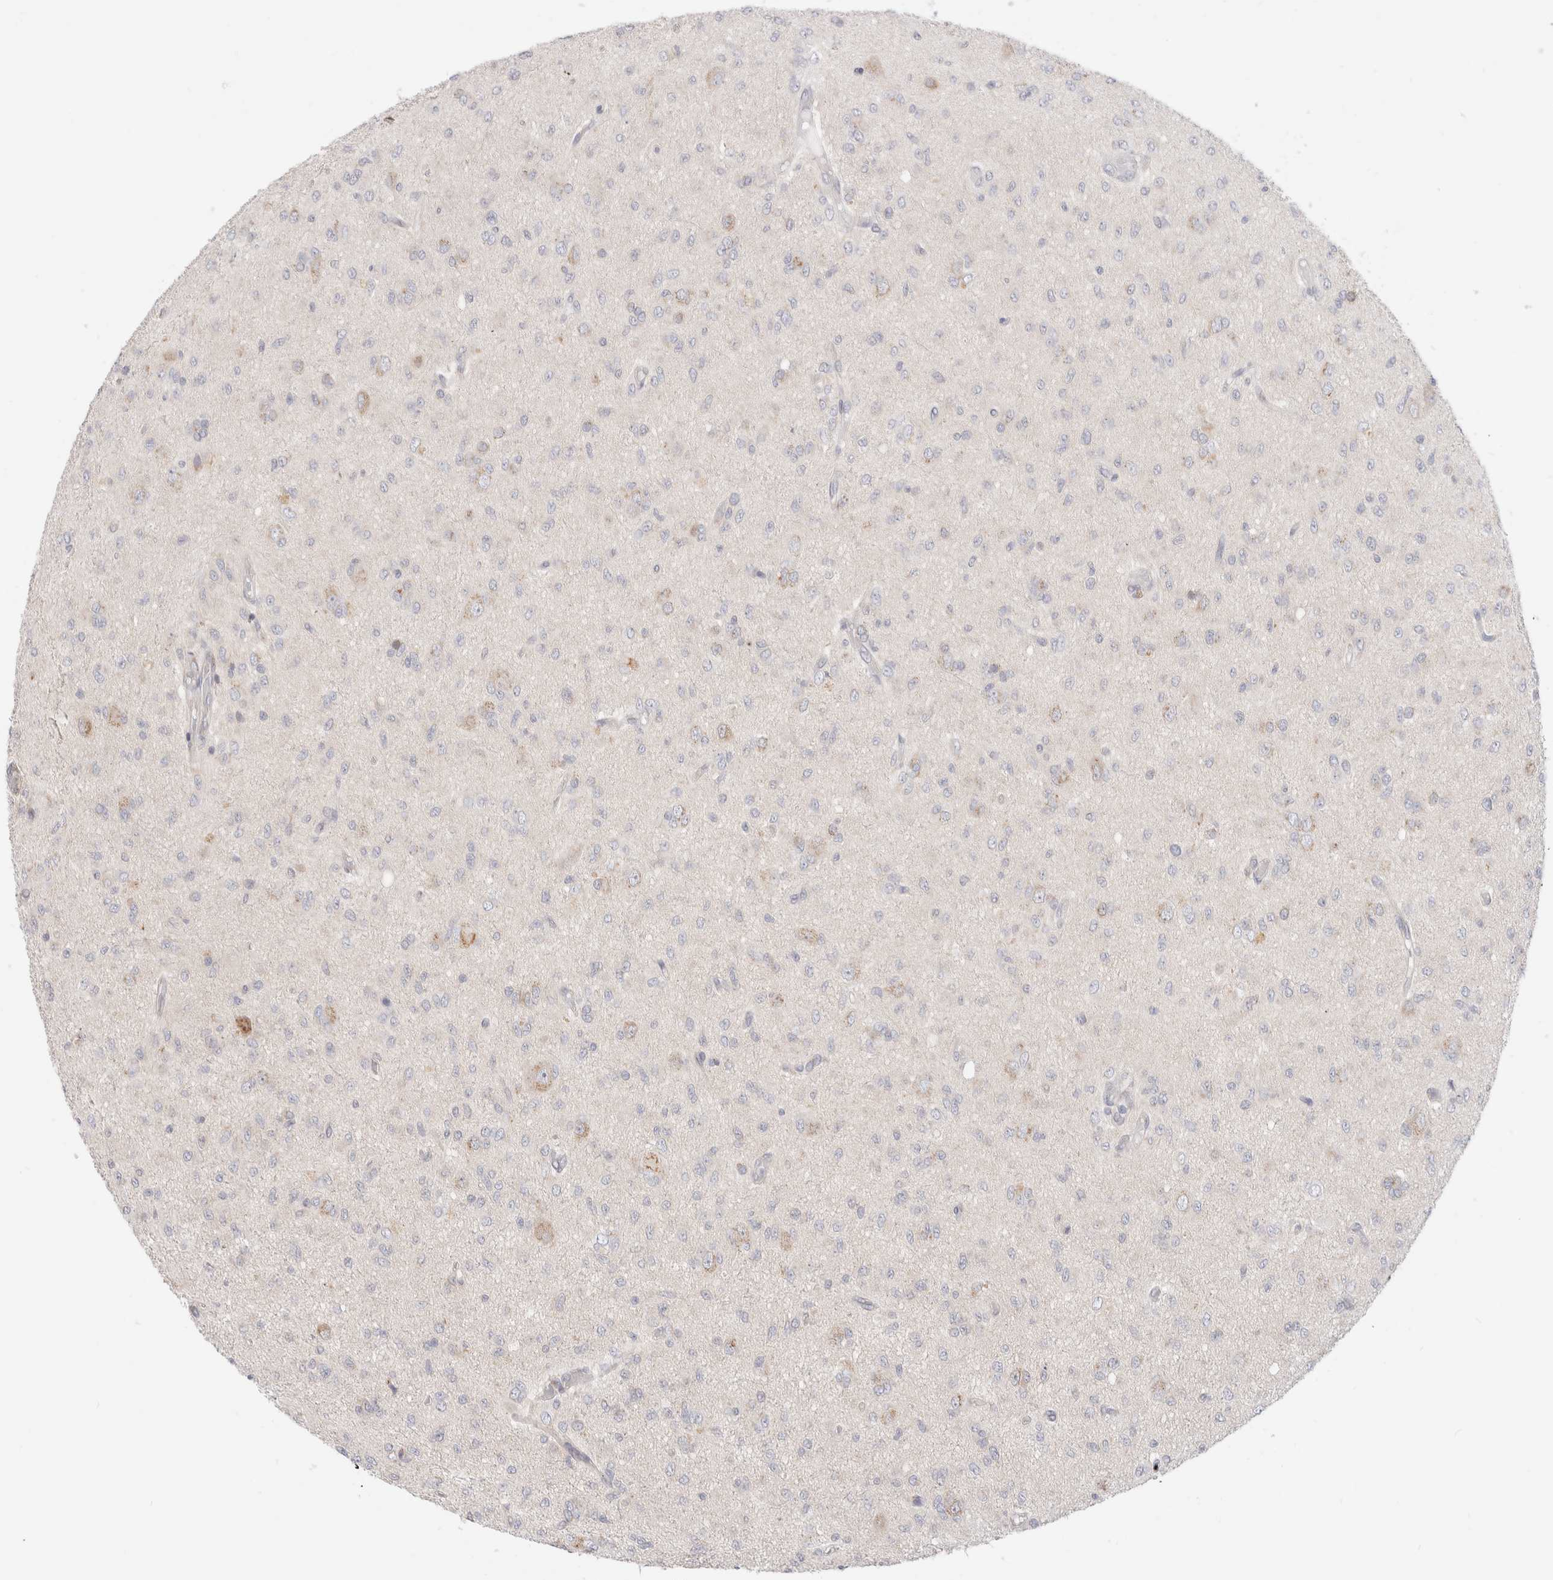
{"staining": {"intensity": "weak", "quantity": "<25%", "location": "cytoplasmic/membranous"}, "tissue": "glioma", "cell_type": "Tumor cells", "image_type": "cancer", "snomed": [{"axis": "morphology", "description": "Glioma, malignant, High grade"}, {"axis": "topography", "description": "Brain"}], "caption": "Human malignant glioma (high-grade) stained for a protein using IHC displays no staining in tumor cells.", "gene": "EFCAB13", "patient": {"sex": "female", "age": 59}}